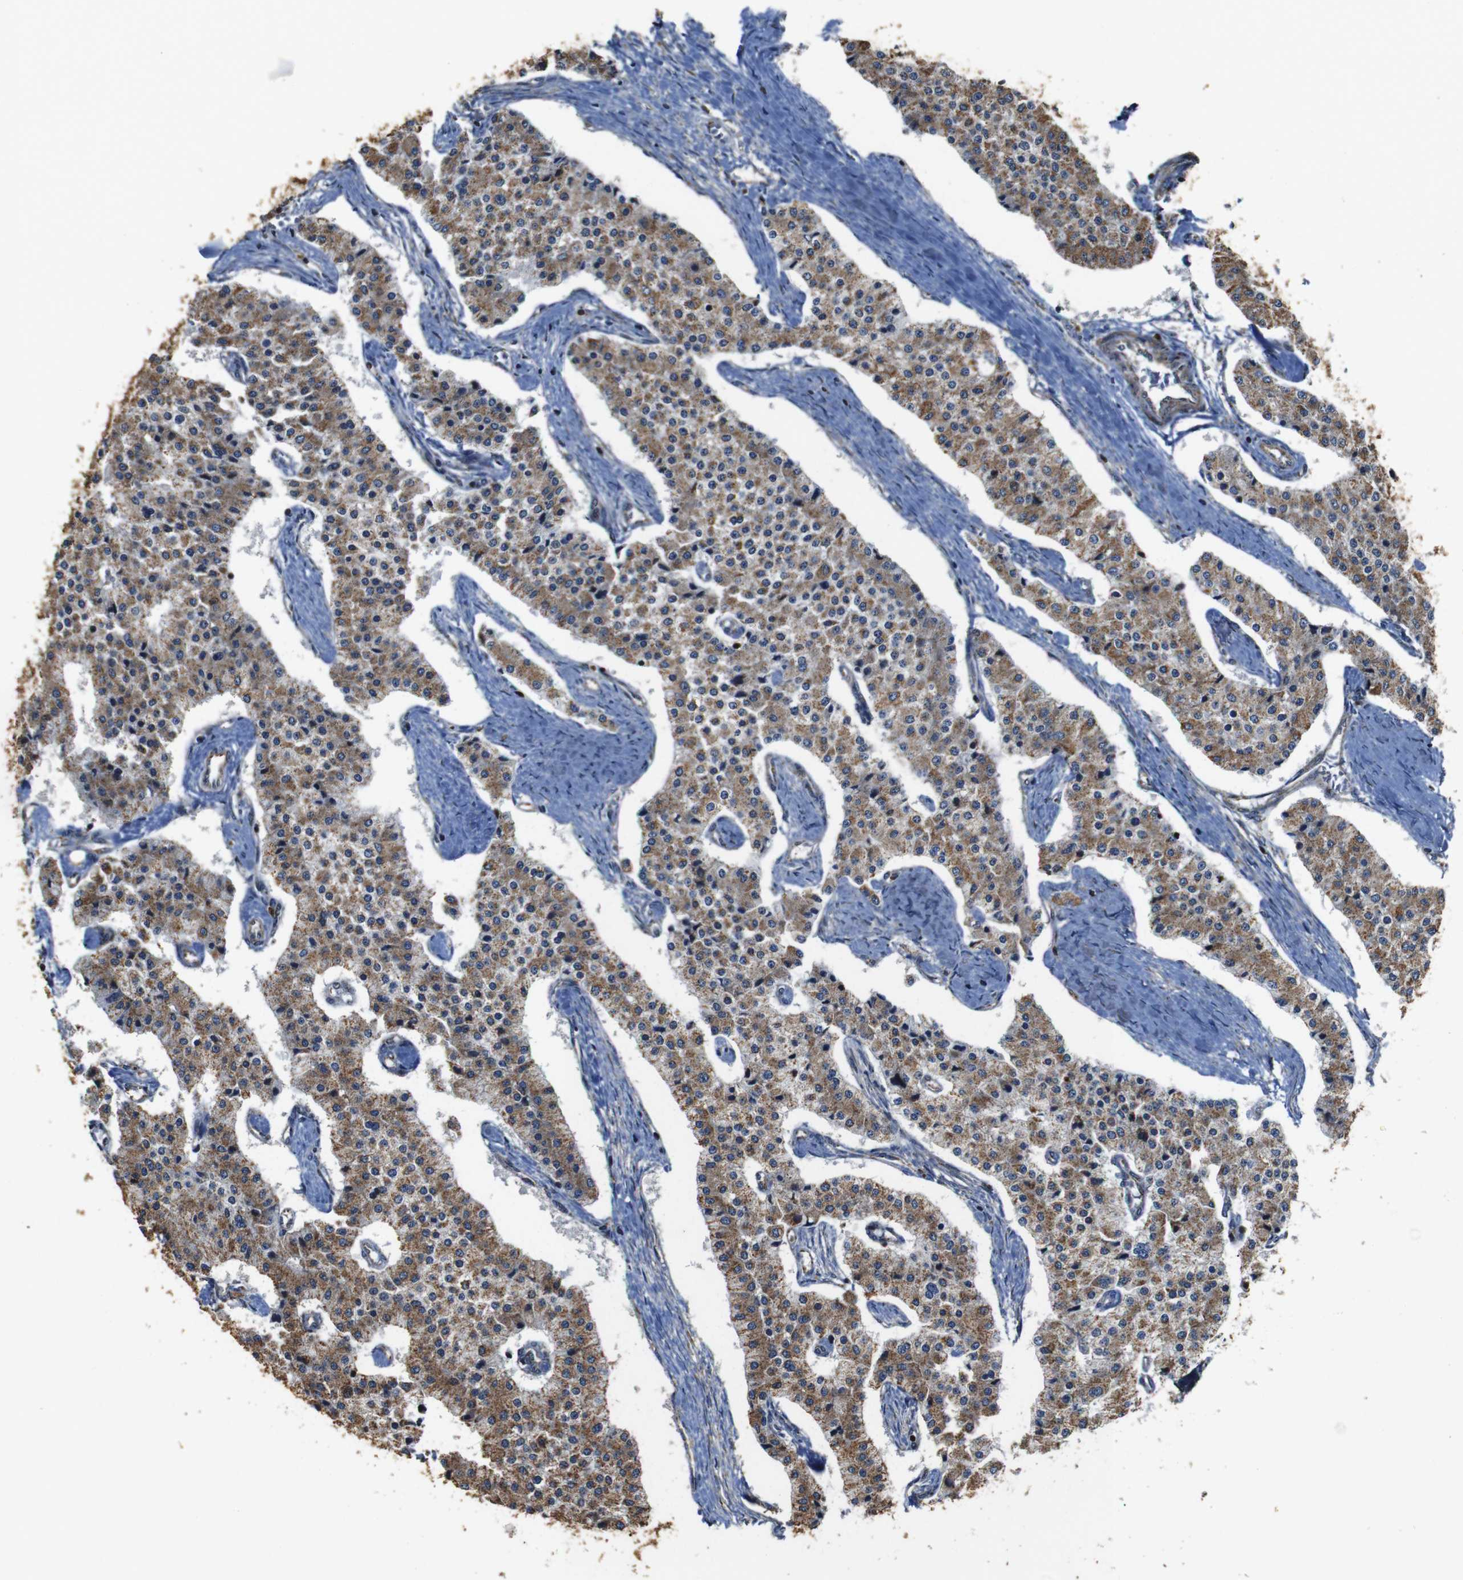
{"staining": {"intensity": "moderate", "quantity": ">75%", "location": "cytoplasmic/membranous"}, "tissue": "carcinoid", "cell_type": "Tumor cells", "image_type": "cancer", "snomed": [{"axis": "morphology", "description": "Carcinoid, malignant, NOS"}, {"axis": "topography", "description": "Colon"}], "caption": "Protein staining of carcinoid tissue shows moderate cytoplasmic/membranous staining in about >75% of tumor cells.", "gene": "SNN", "patient": {"sex": "female", "age": 52}}